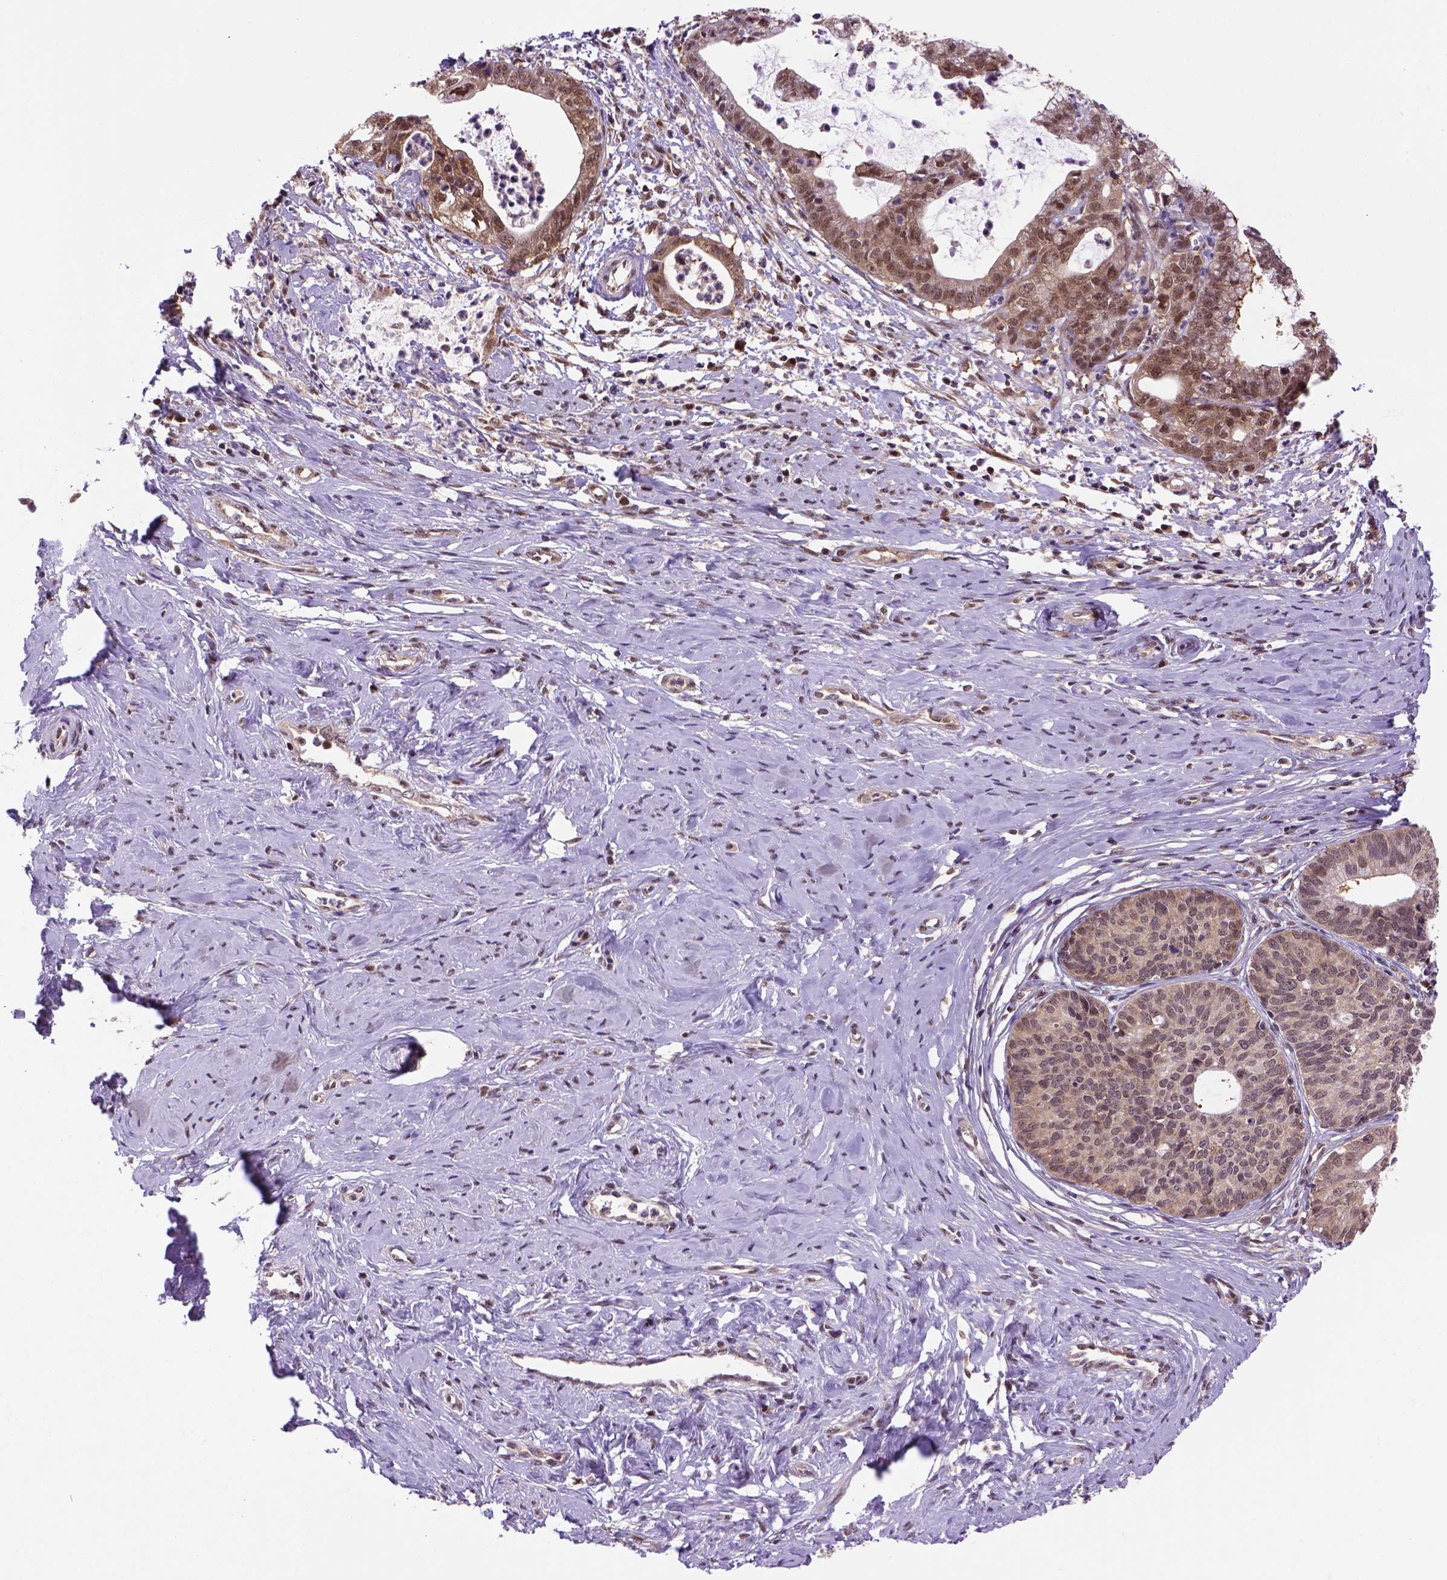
{"staining": {"intensity": "moderate", "quantity": ">75%", "location": "cytoplasmic/membranous,nuclear"}, "tissue": "cervical cancer", "cell_type": "Tumor cells", "image_type": "cancer", "snomed": [{"axis": "morphology", "description": "Normal tissue, NOS"}, {"axis": "morphology", "description": "Adenocarcinoma, NOS"}, {"axis": "topography", "description": "Cervix"}], "caption": "The histopathology image displays immunohistochemical staining of cervical cancer. There is moderate cytoplasmic/membranous and nuclear expression is identified in about >75% of tumor cells.", "gene": "PSMC2", "patient": {"sex": "female", "age": 38}}